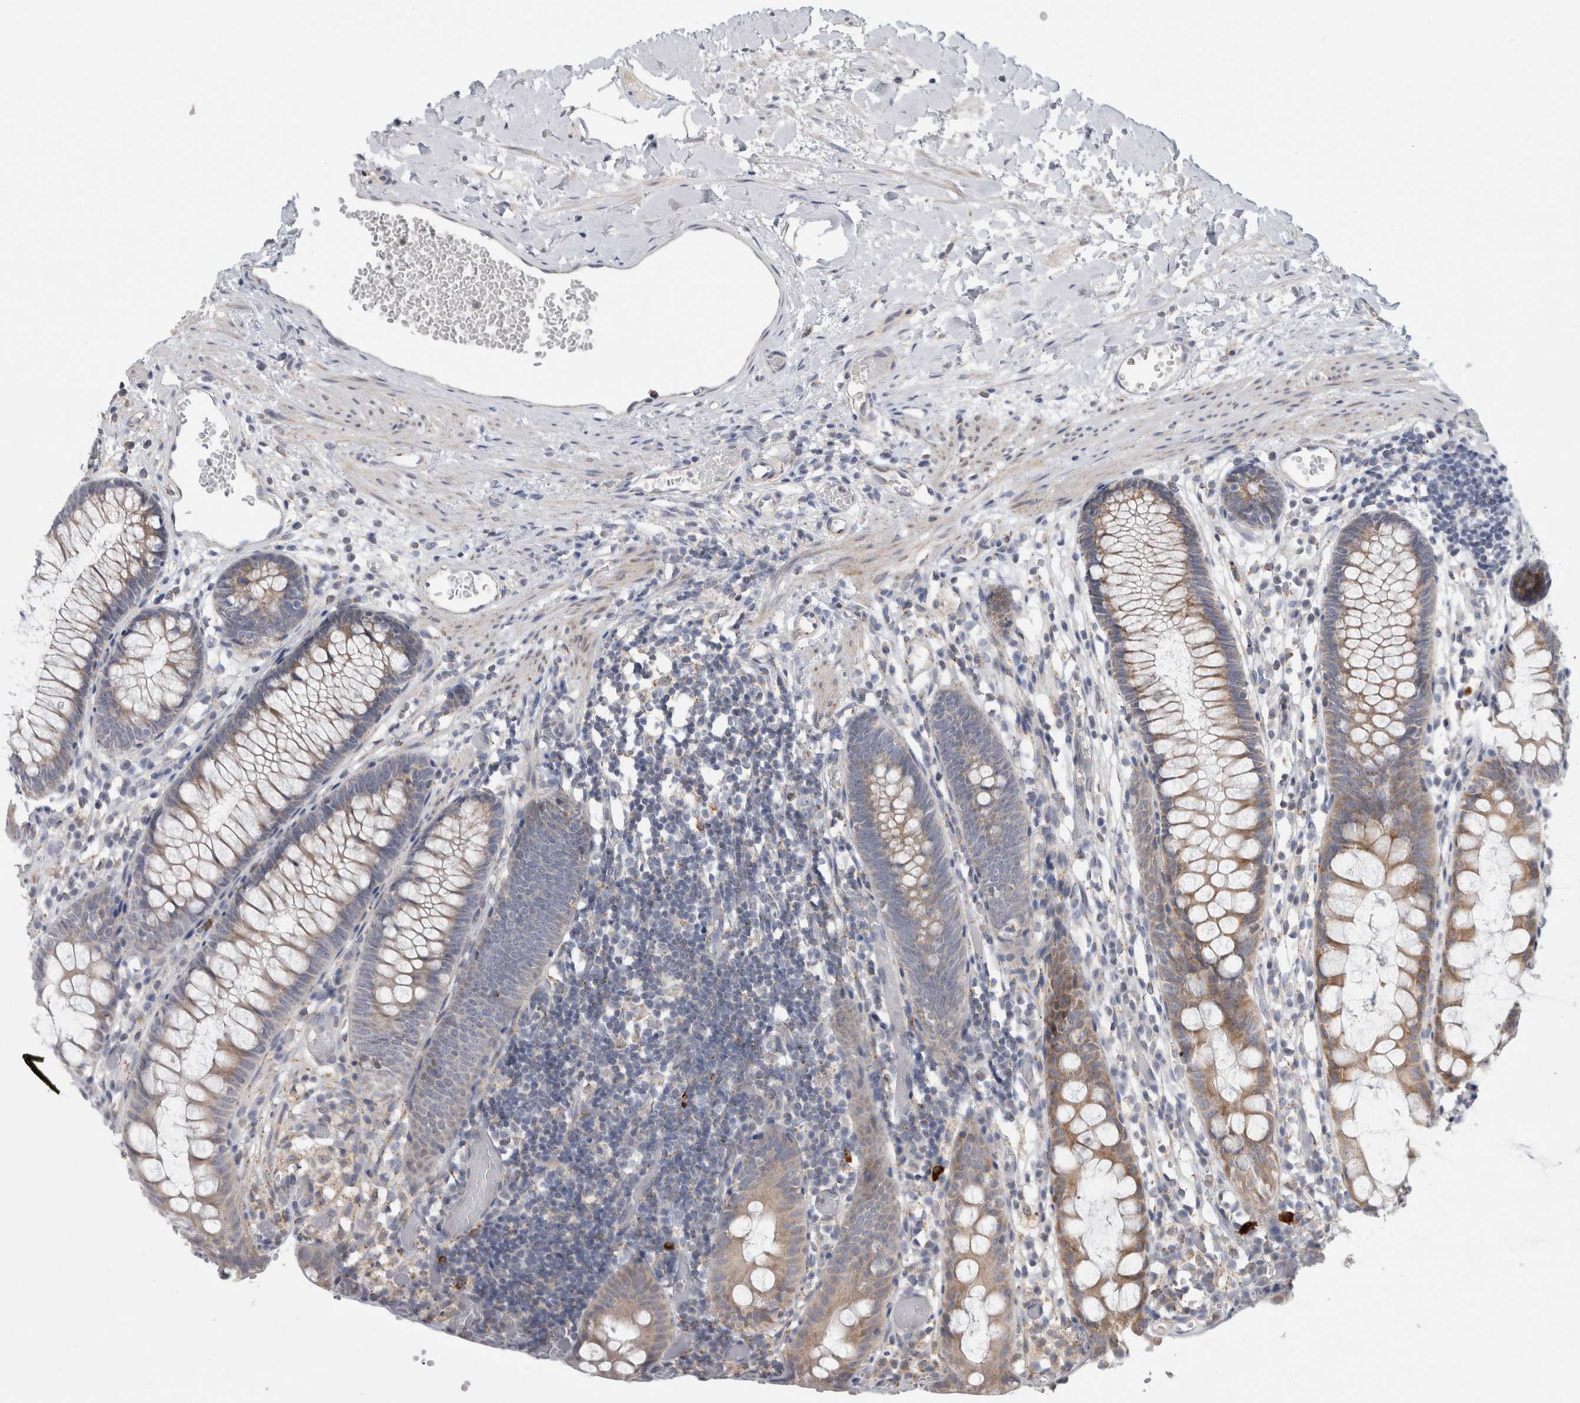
{"staining": {"intensity": "weak", "quantity": "25%-75%", "location": "cytoplasmic/membranous"}, "tissue": "colon", "cell_type": "Endothelial cells", "image_type": "normal", "snomed": [{"axis": "morphology", "description": "Normal tissue, NOS"}, {"axis": "topography", "description": "Colon"}], "caption": "Colon stained for a protein exhibits weak cytoplasmic/membranous positivity in endothelial cells.", "gene": "RAB18", "patient": {"sex": "male", "age": 14}}